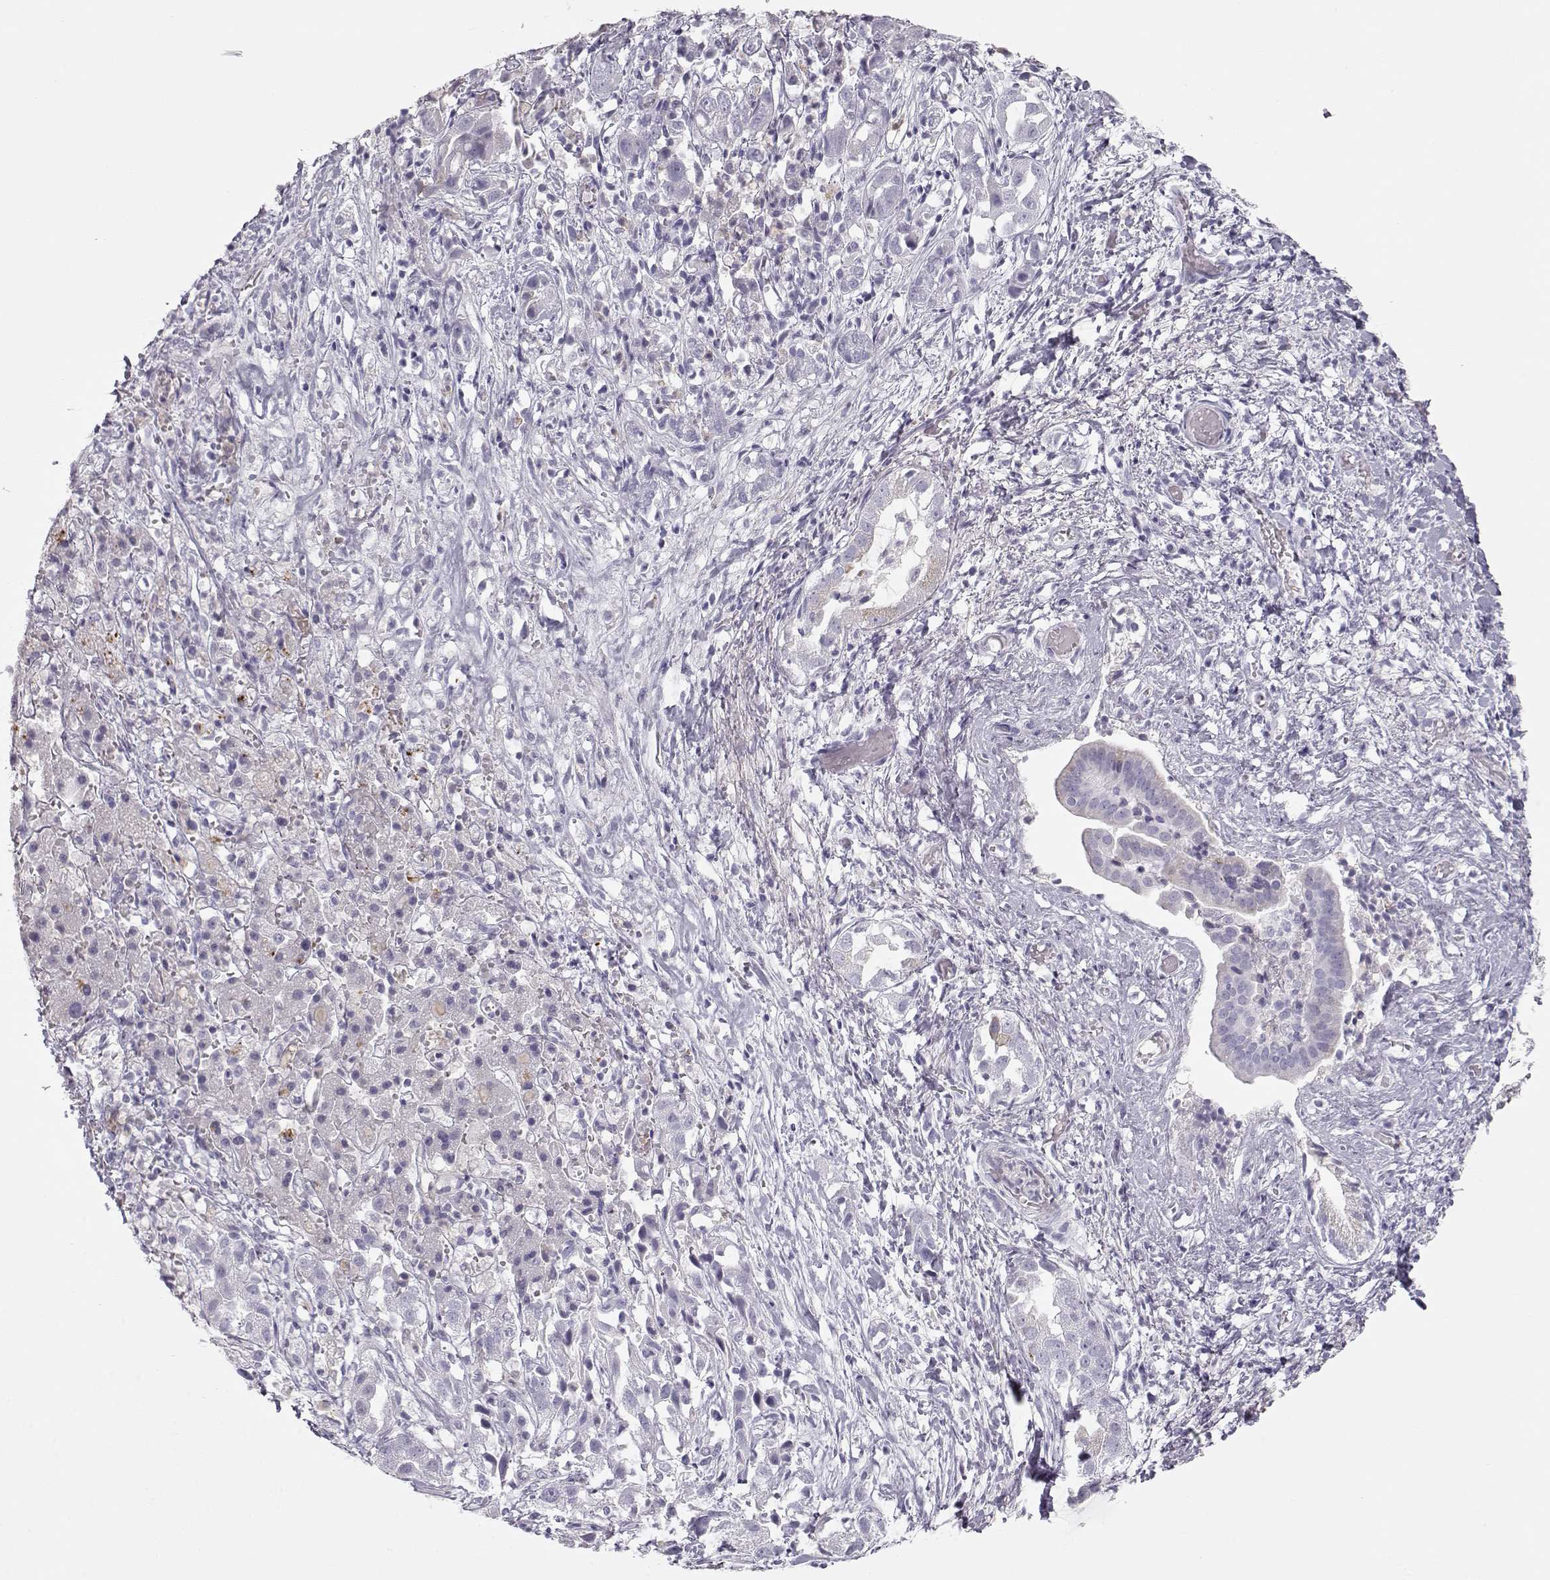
{"staining": {"intensity": "negative", "quantity": "none", "location": "none"}, "tissue": "liver cancer", "cell_type": "Tumor cells", "image_type": "cancer", "snomed": [{"axis": "morphology", "description": "Cholangiocarcinoma"}, {"axis": "topography", "description": "Liver"}], "caption": "A high-resolution image shows IHC staining of liver cholangiocarcinoma, which displays no significant expression in tumor cells.", "gene": "MIP", "patient": {"sex": "female", "age": 52}}